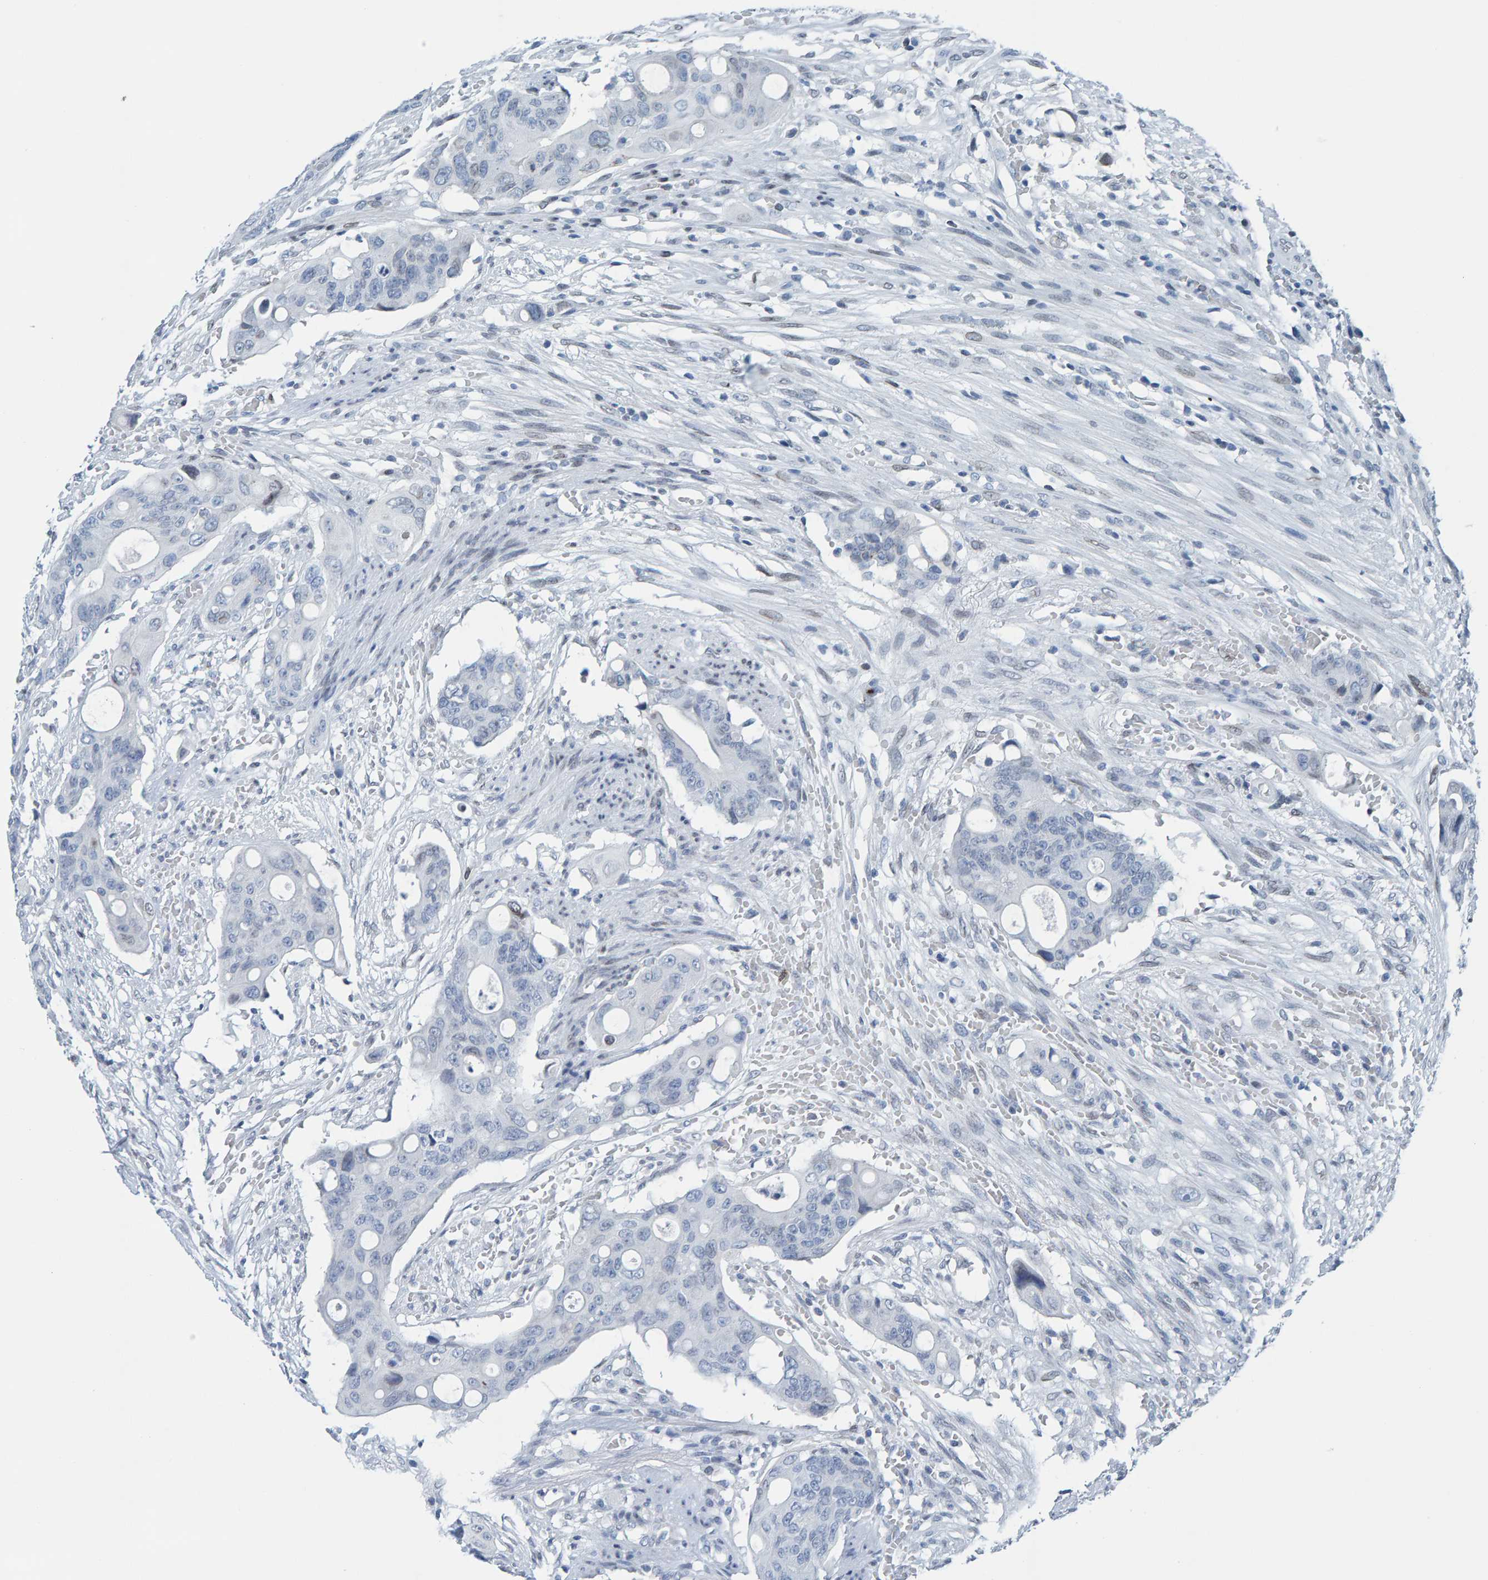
{"staining": {"intensity": "negative", "quantity": "none", "location": "none"}, "tissue": "colorectal cancer", "cell_type": "Tumor cells", "image_type": "cancer", "snomed": [{"axis": "morphology", "description": "Adenocarcinoma, NOS"}, {"axis": "topography", "description": "Colon"}], "caption": "Immunohistochemistry of human colorectal cancer (adenocarcinoma) reveals no staining in tumor cells.", "gene": "LMNB2", "patient": {"sex": "female", "age": 57}}